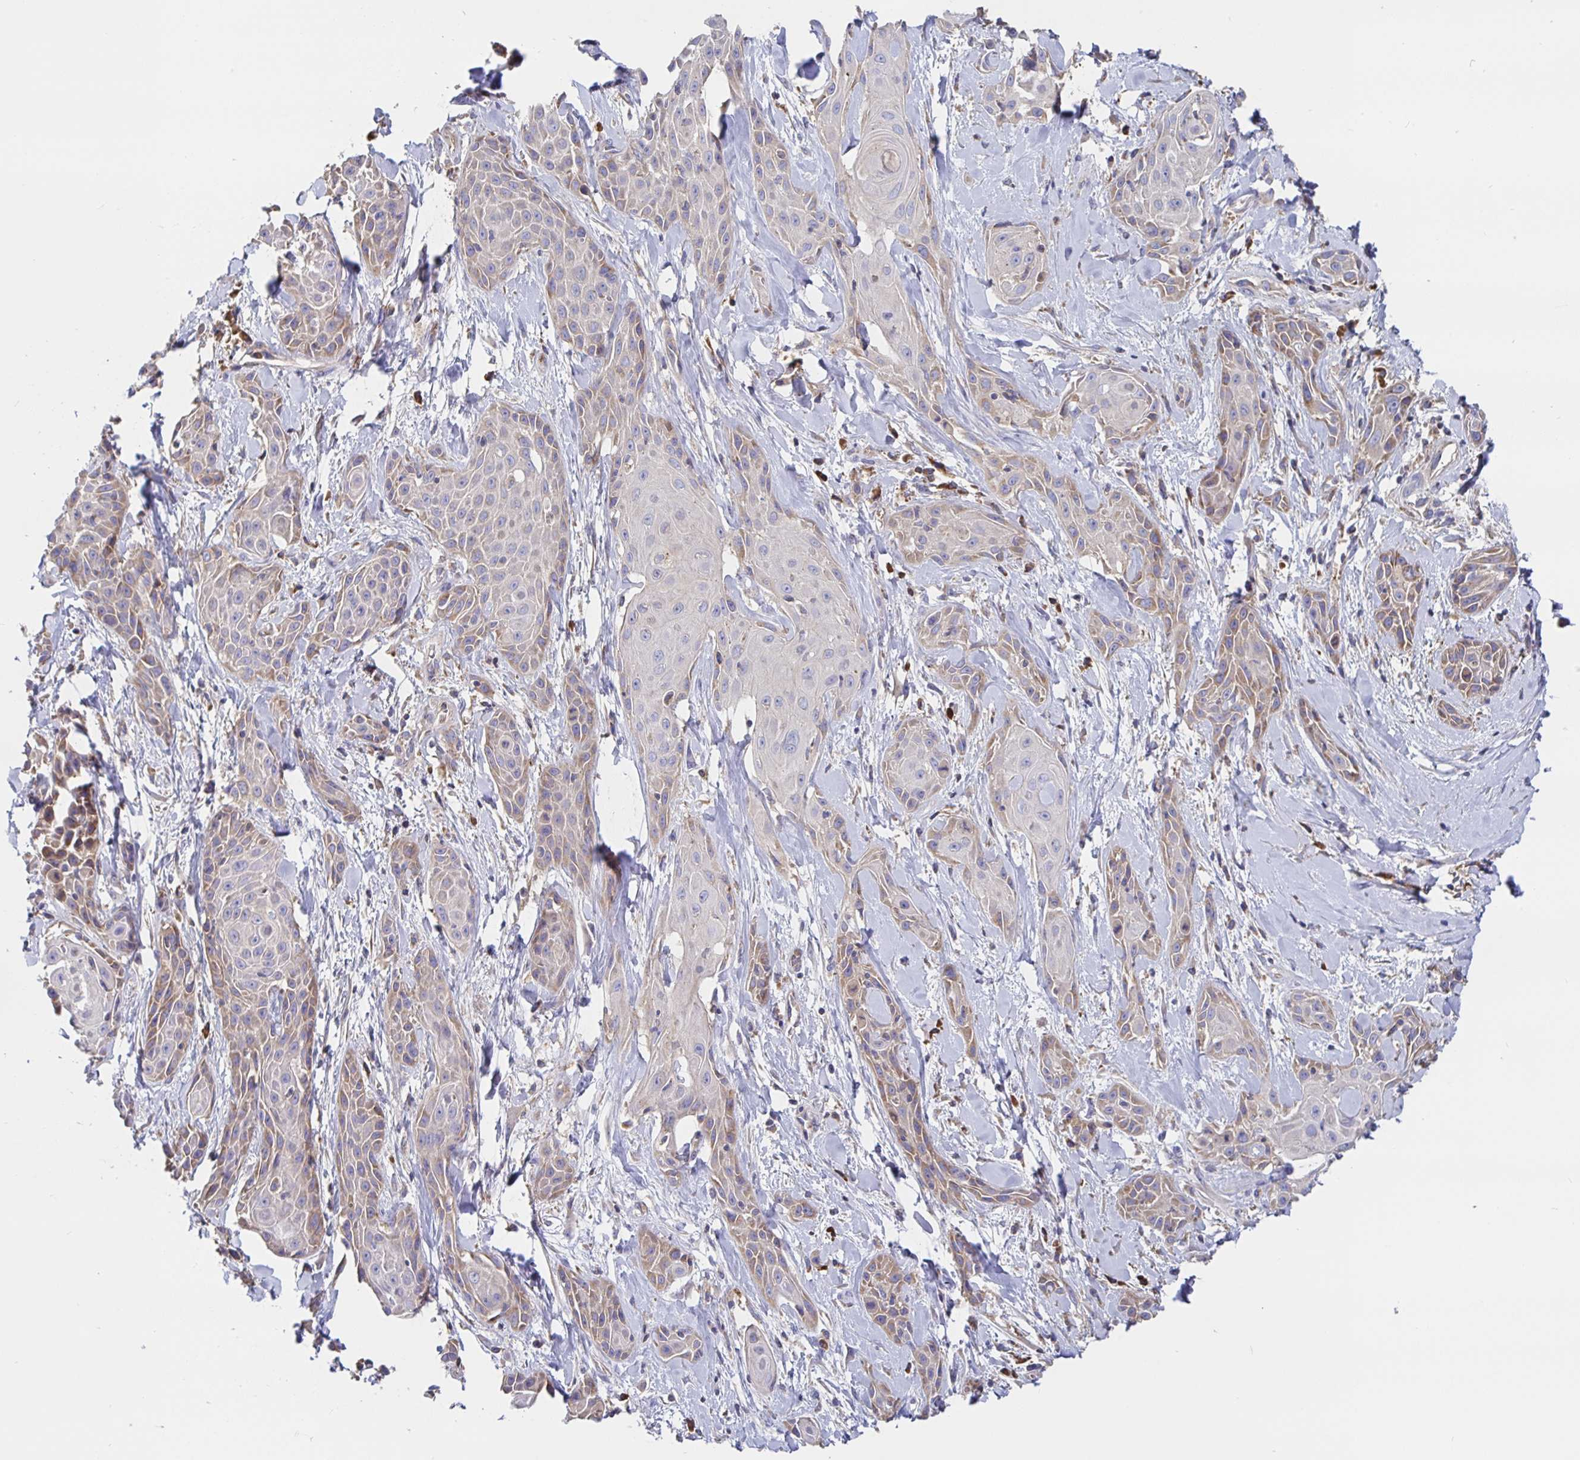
{"staining": {"intensity": "weak", "quantity": "25%-75%", "location": "cytoplasmic/membranous"}, "tissue": "skin cancer", "cell_type": "Tumor cells", "image_type": "cancer", "snomed": [{"axis": "morphology", "description": "Squamous cell carcinoma, NOS"}, {"axis": "topography", "description": "Skin"}, {"axis": "topography", "description": "Anal"}], "caption": "A brown stain highlights weak cytoplasmic/membranous staining of a protein in skin cancer tumor cells.", "gene": "PRDX3", "patient": {"sex": "male", "age": 64}}